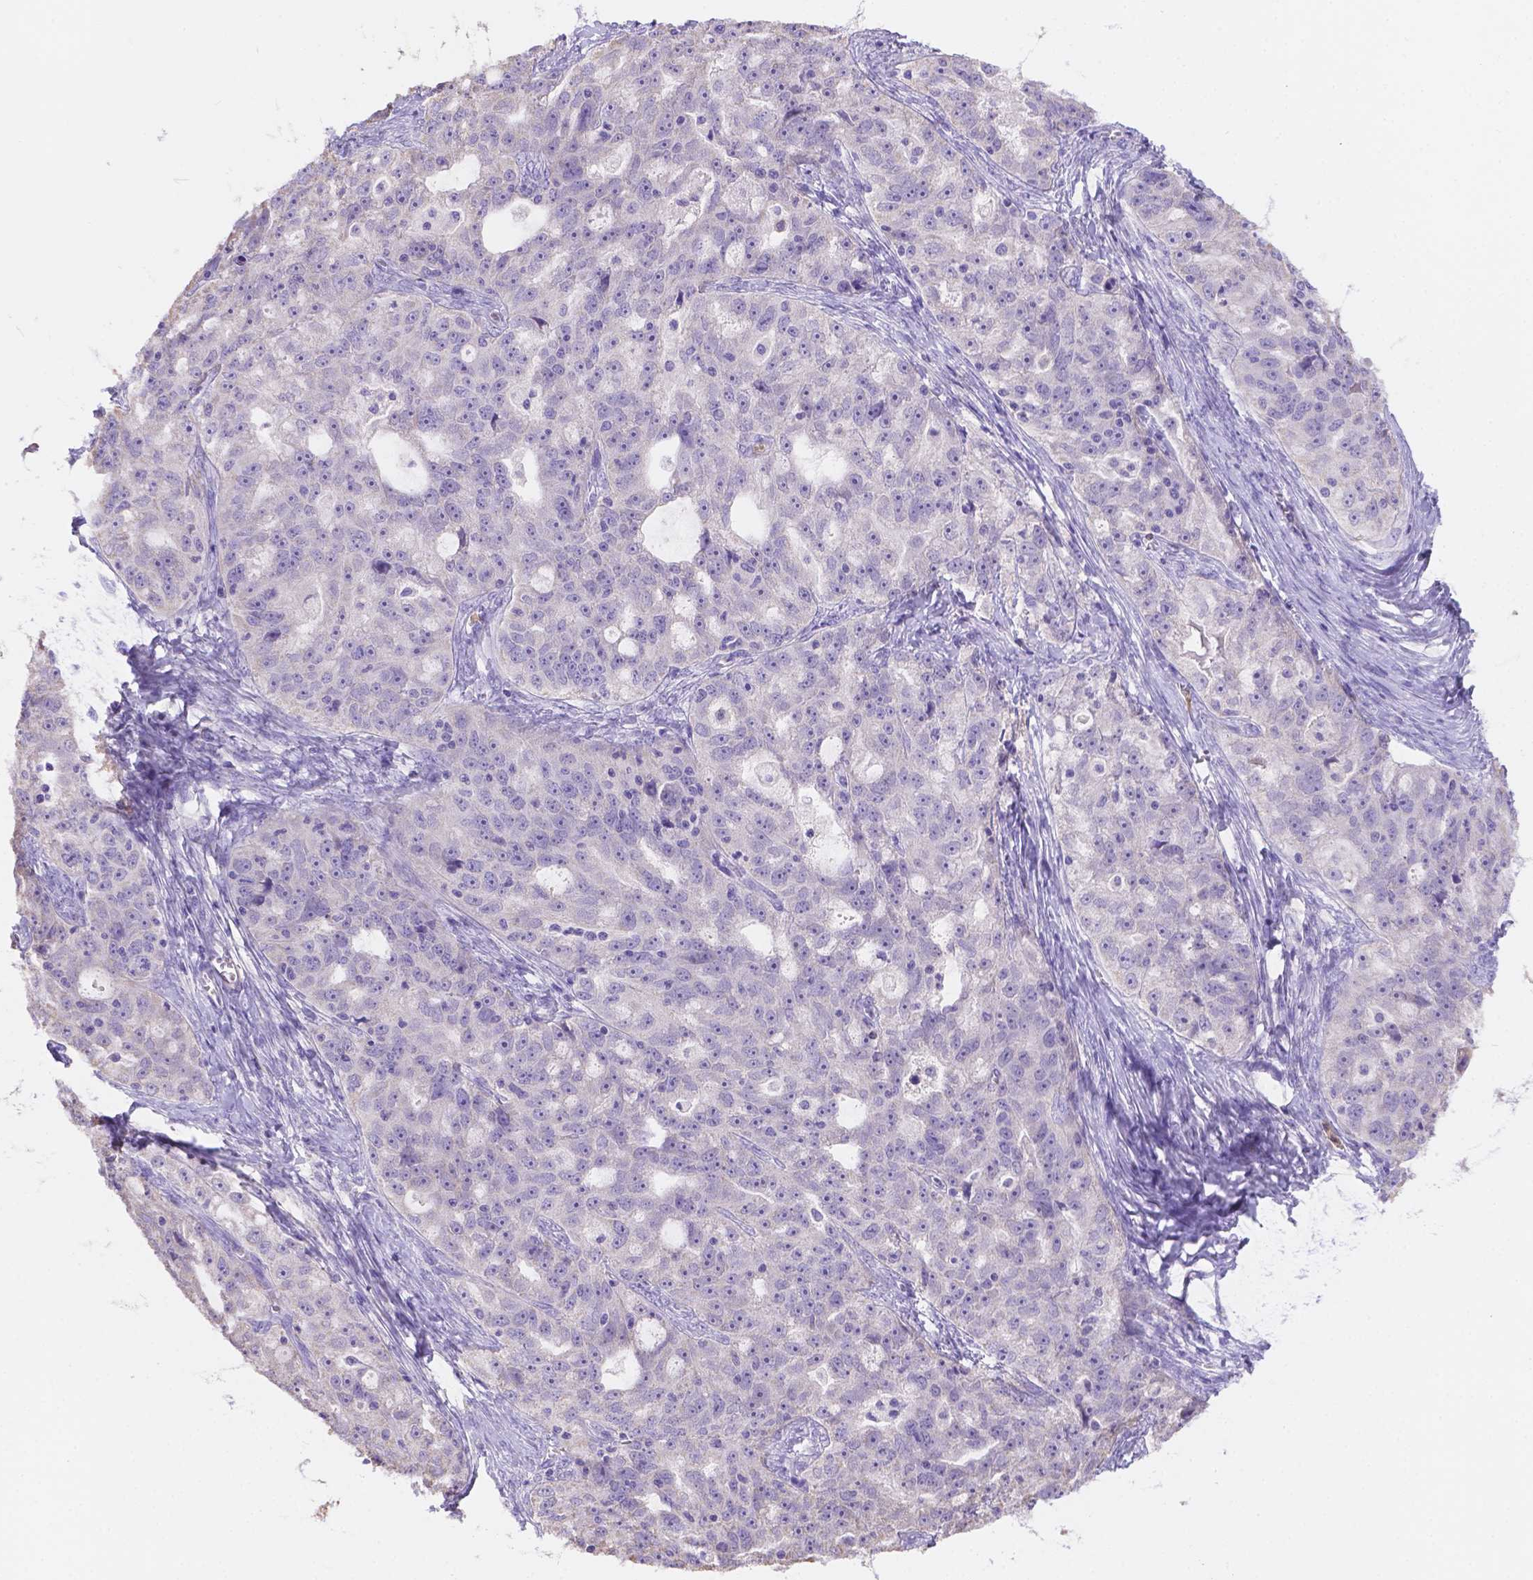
{"staining": {"intensity": "negative", "quantity": "none", "location": "none"}, "tissue": "ovarian cancer", "cell_type": "Tumor cells", "image_type": "cancer", "snomed": [{"axis": "morphology", "description": "Cystadenocarcinoma, serous, NOS"}, {"axis": "topography", "description": "Ovary"}], "caption": "Immunohistochemistry histopathology image of ovarian cancer (serous cystadenocarcinoma) stained for a protein (brown), which displays no expression in tumor cells. The staining is performed using DAB (3,3'-diaminobenzidine) brown chromogen with nuclei counter-stained in using hematoxylin.", "gene": "NXPE2", "patient": {"sex": "female", "age": 51}}